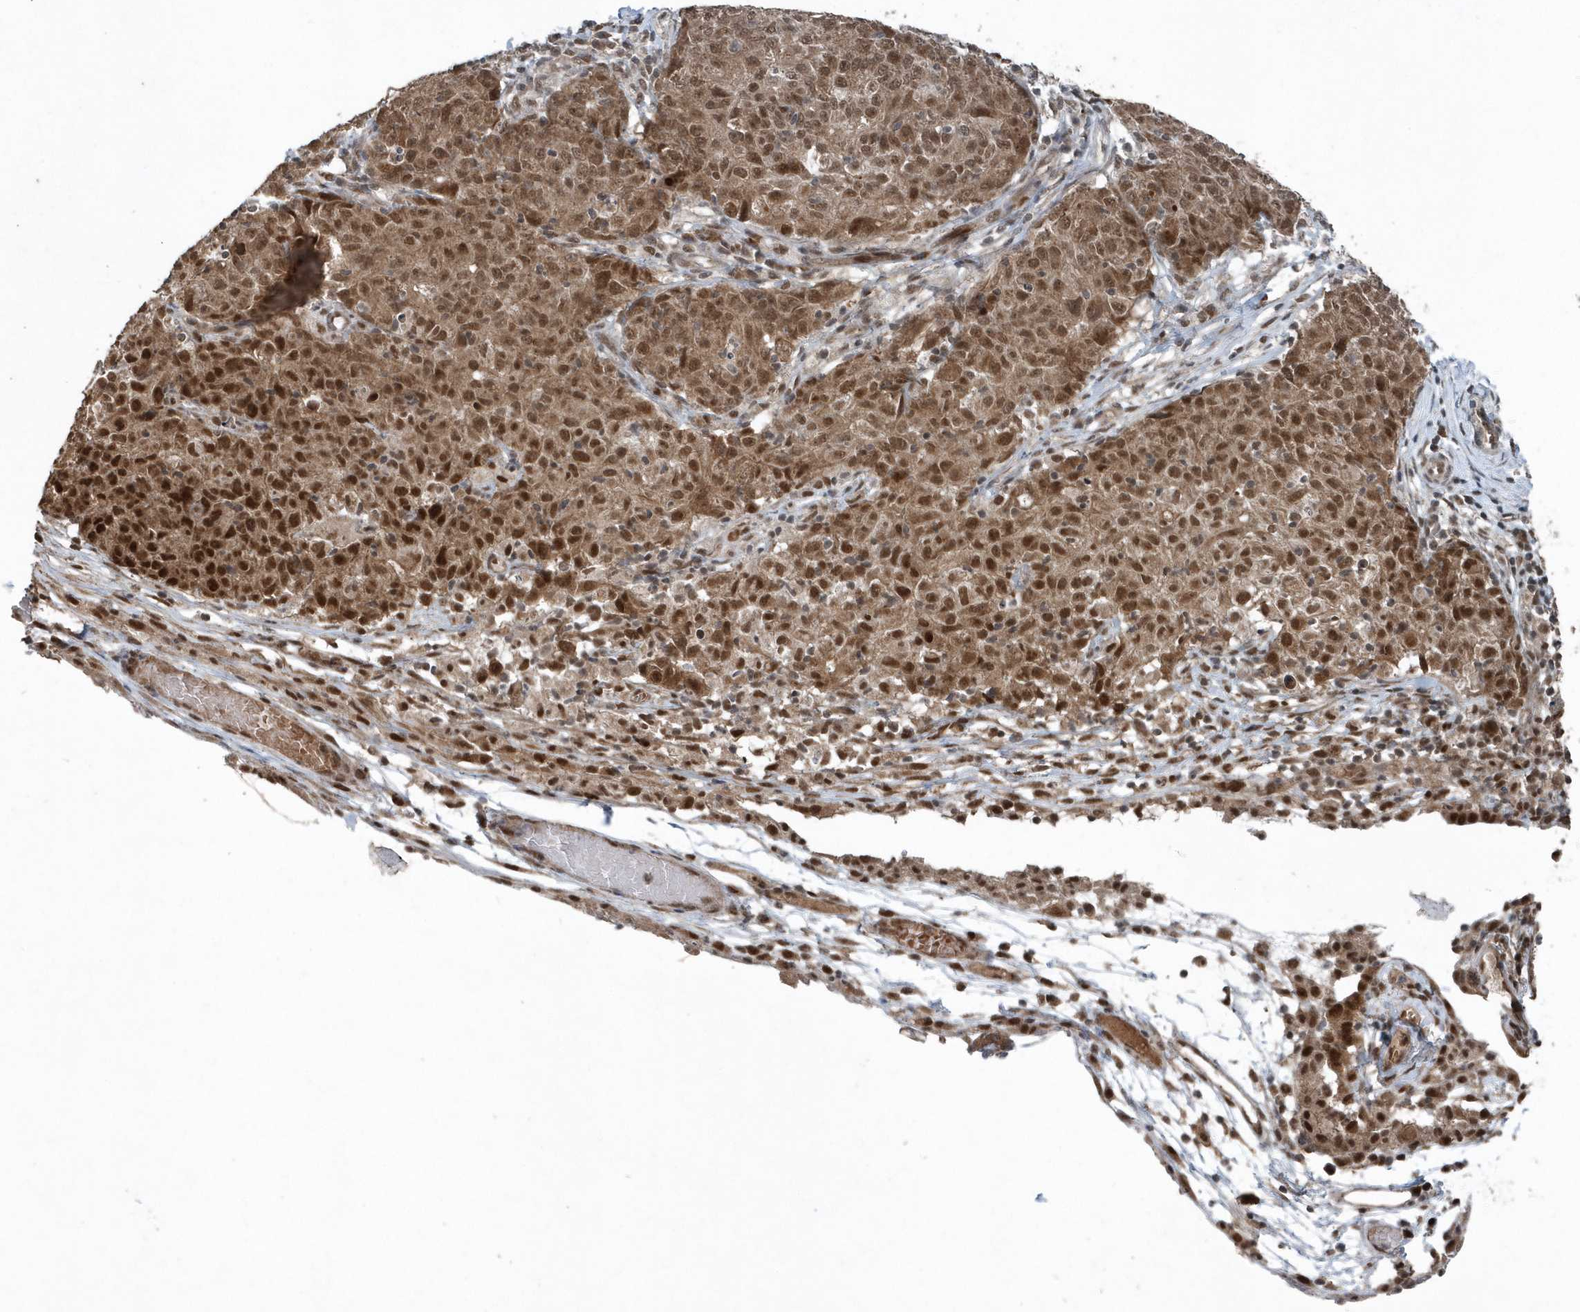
{"staining": {"intensity": "moderate", "quantity": ">75%", "location": "cytoplasmic/membranous,nuclear"}, "tissue": "ovarian cancer", "cell_type": "Tumor cells", "image_type": "cancer", "snomed": [{"axis": "morphology", "description": "Carcinoma, endometroid"}, {"axis": "topography", "description": "Ovary"}], "caption": "Protein staining displays moderate cytoplasmic/membranous and nuclear positivity in about >75% of tumor cells in ovarian cancer. The protein of interest is shown in brown color, while the nuclei are stained blue.", "gene": "QTRT2", "patient": {"sex": "female", "age": 42}}